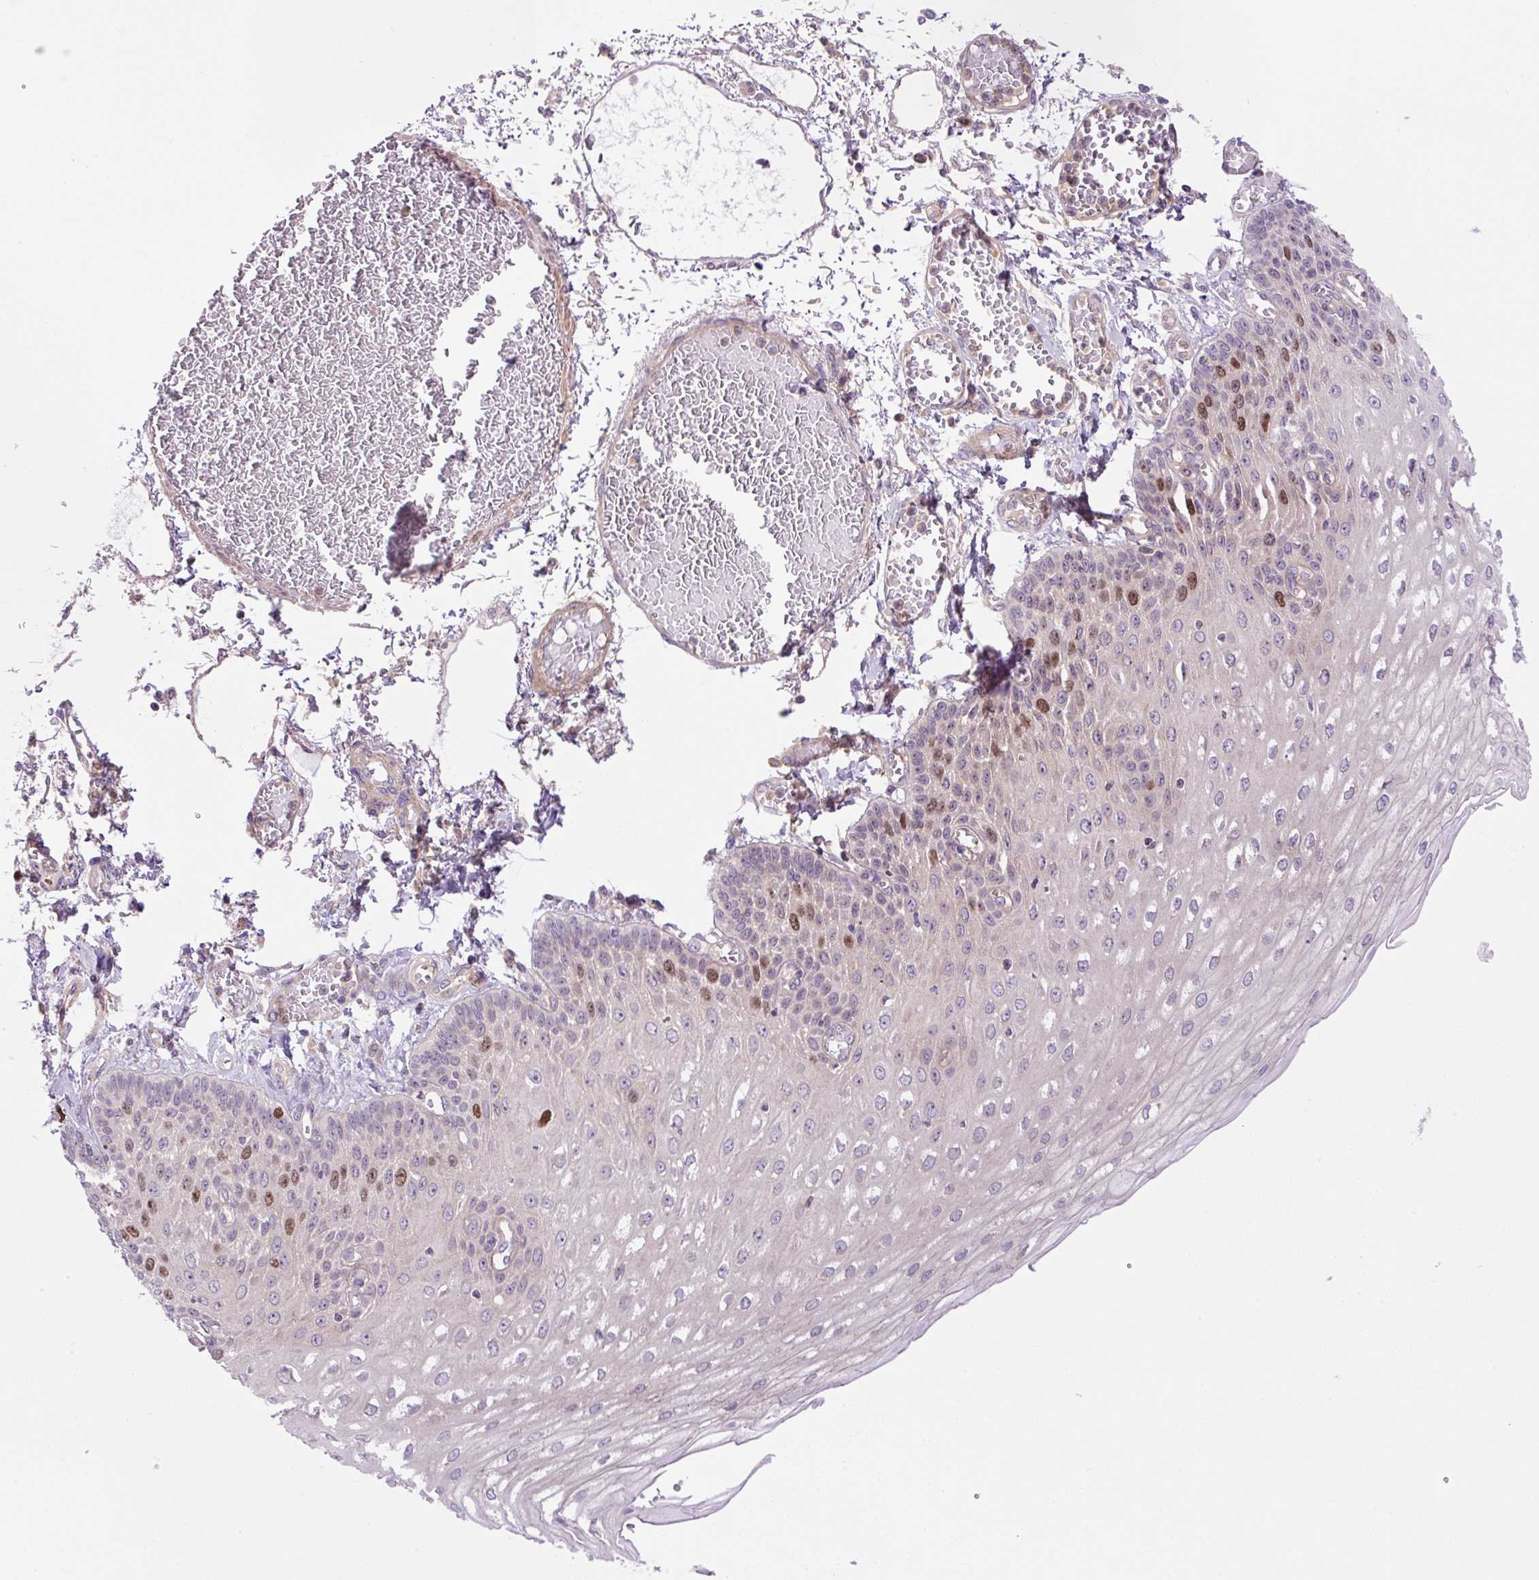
{"staining": {"intensity": "strong", "quantity": "<25%", "location": "nuclear"}, "tissue": "esophagus", "cell_type": "Squamous epithelial cells", "image_type": "normal", "snomed": [{"axis": "morphology", "description": "Normal tissue, NOS"}, {"axis": "morphology", "description": "Adenocarcinoma, NOS"}, {"axis": "topography", "description": "Esophagus"}], "caption": "Protein positivity by immunohistochemistry demonstrates strong nuclear positivity in approximately <25% of squamous epithelial cells in unremarkable esophagus.", "gene": "KIFC1", "patient": {"sex": "male", "age": 81}}